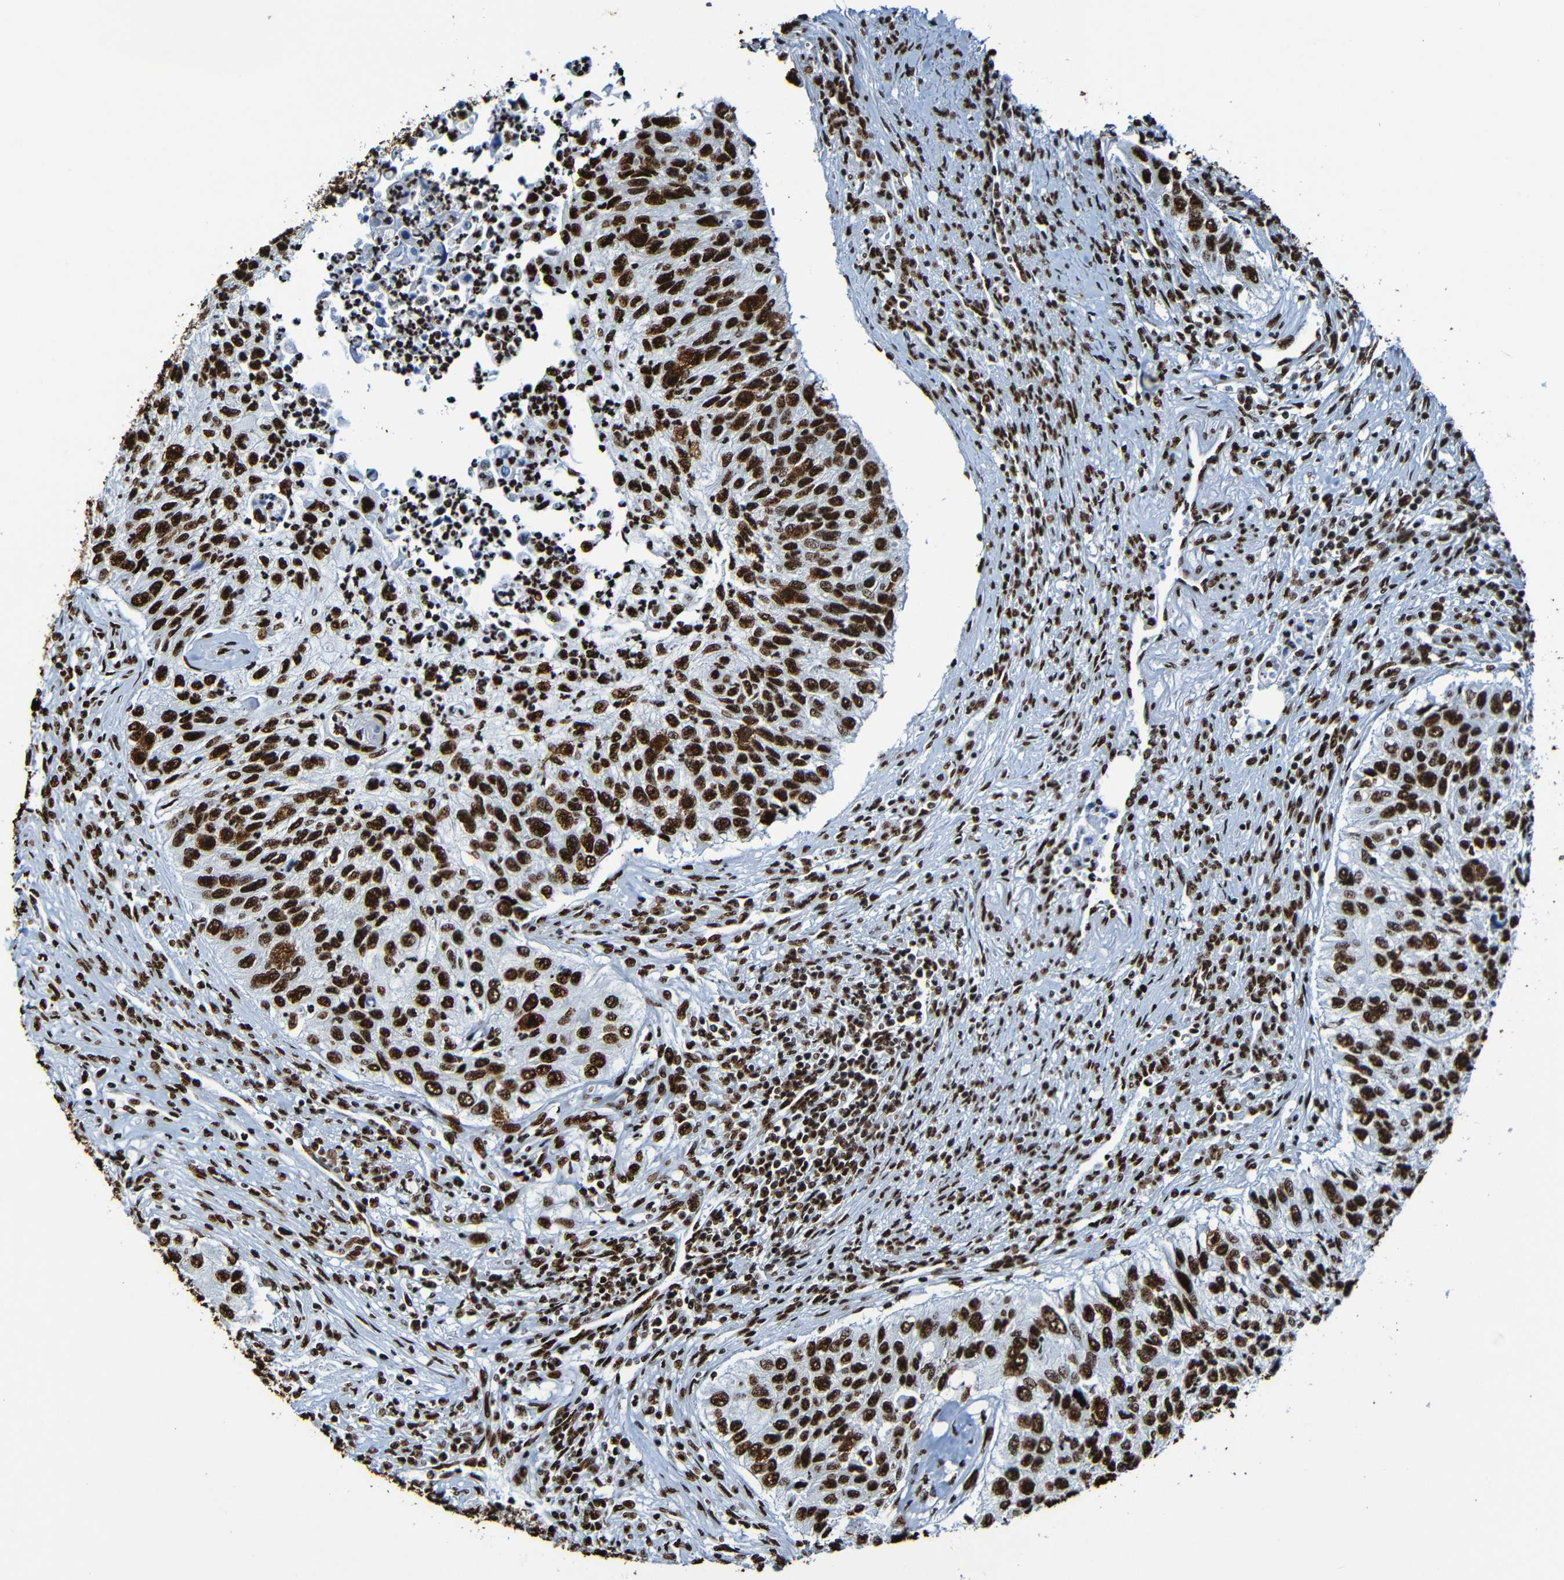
{"staining": {"intensity": "strong", "quantity": ">75%", "location": "nuclear"}, "tissue": "urothelial cancer", "cell_type": "Tumor cells", "image_type": "cancer", "snomed": [{"axis": "morphology", "description": "Urothelial carcinoma, High grade"}, {"axis": "topography", "description": "Urinary bladder"}], "caption": "High-grade urothelial carcinoma stained with a brown dye exhibits strong nuclear positive staining in approximately >75% of tumor cells.", "gene": "SRSF3", "patient": {"sex": "female", "age": 60}}